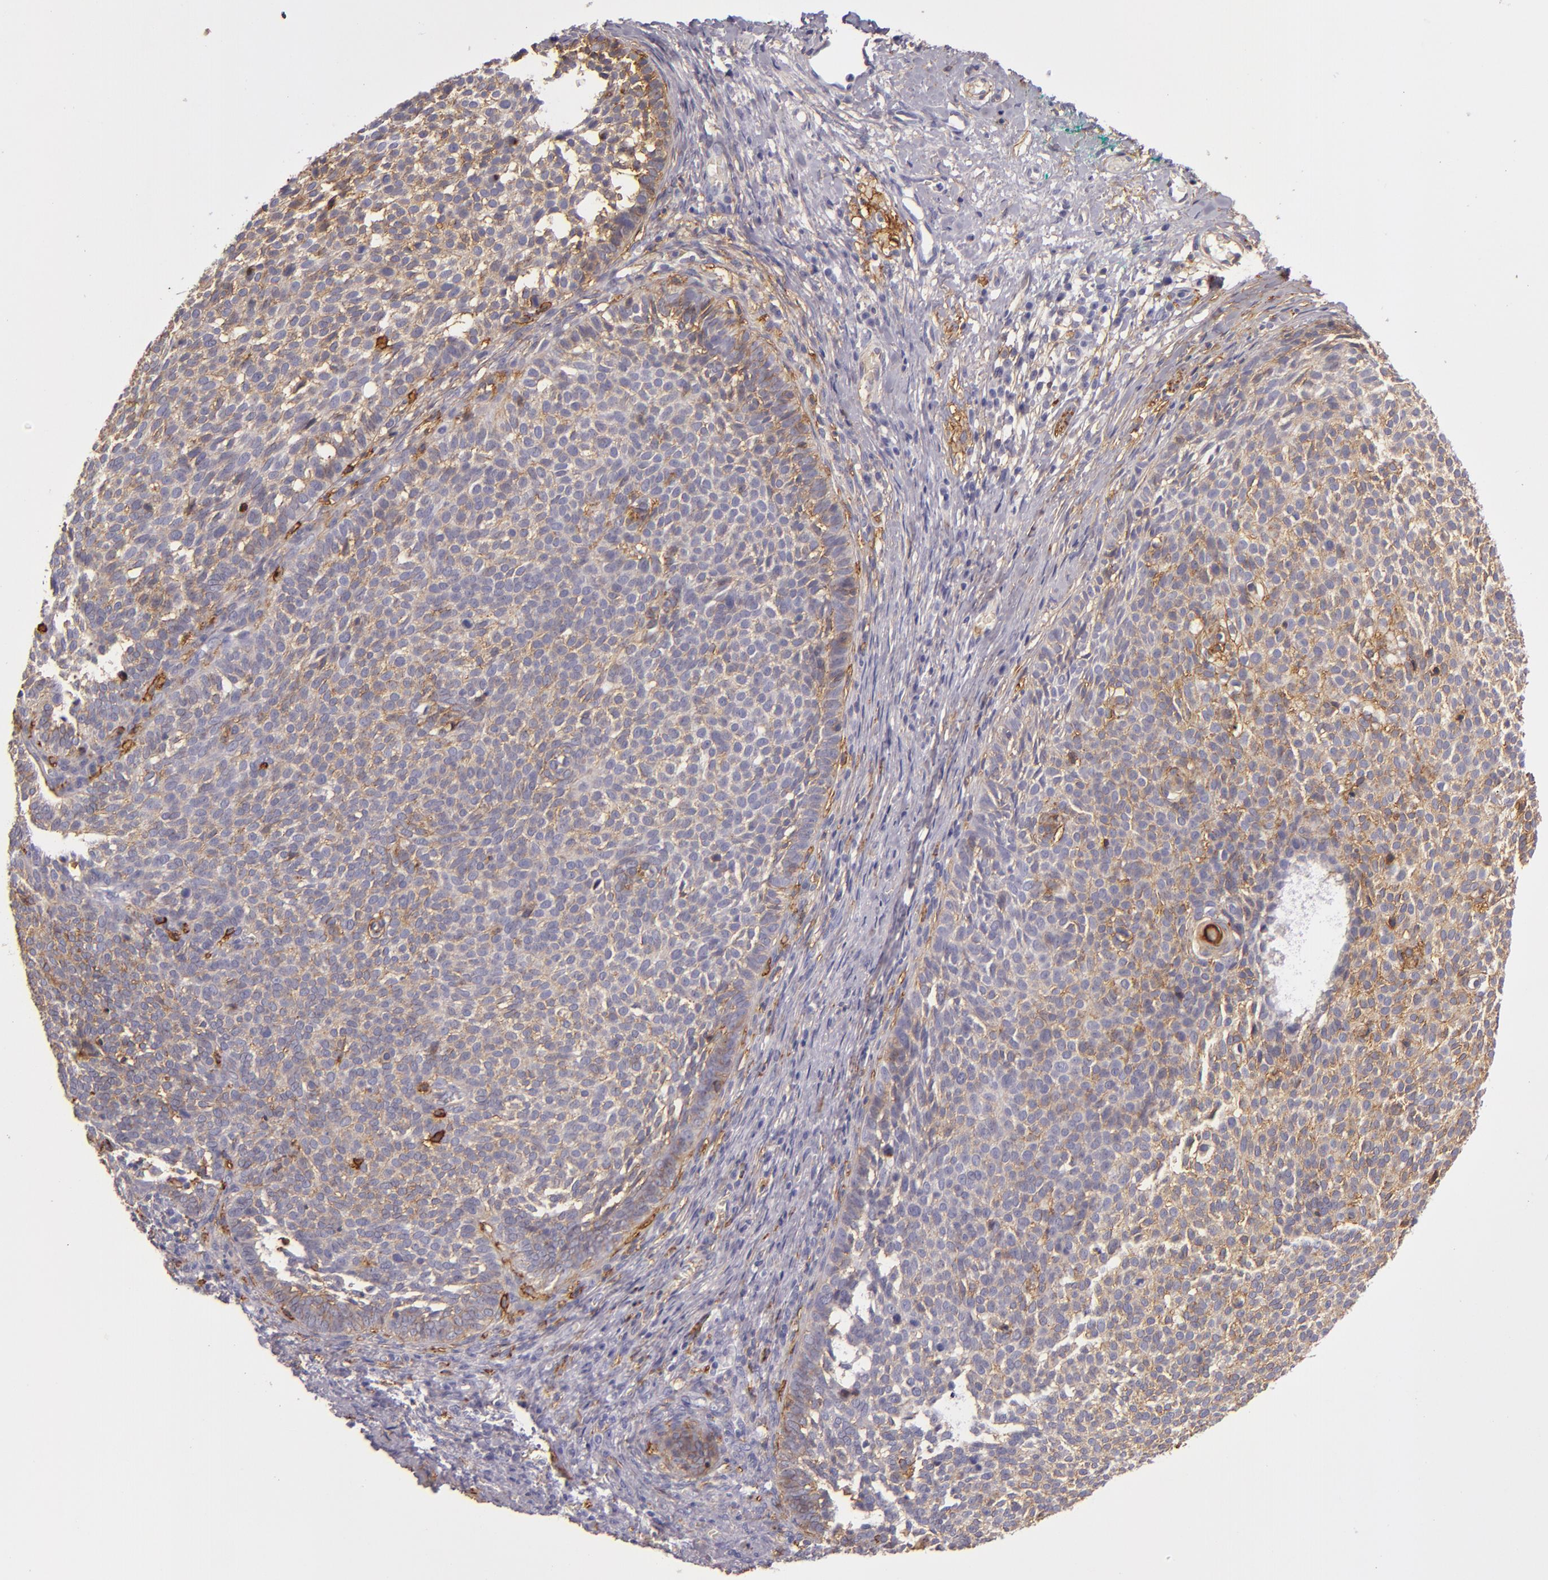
{"staining": {"intensity": "moderate", "quantity": ">75%", "location": "cytoplasmic/membranous"}, "tissue": "skin cancer", "cell_type": "Tumor cells", "image_type": "cancer", "snomed": [{"axis": "morphology", "description": "Basal cell carcinoma"}, {"axis": "topography", "description": "Skin"}], "caption": "Moderate cytoplasmic/membranous staining is appreciated in approximately >75% of tumor cells in basal cell carcinoma (skin). (DAB IHC with brightfield microscopy, high magnification).", "gene": "CD9", "patient": {"sex": "male", "age": 63}}